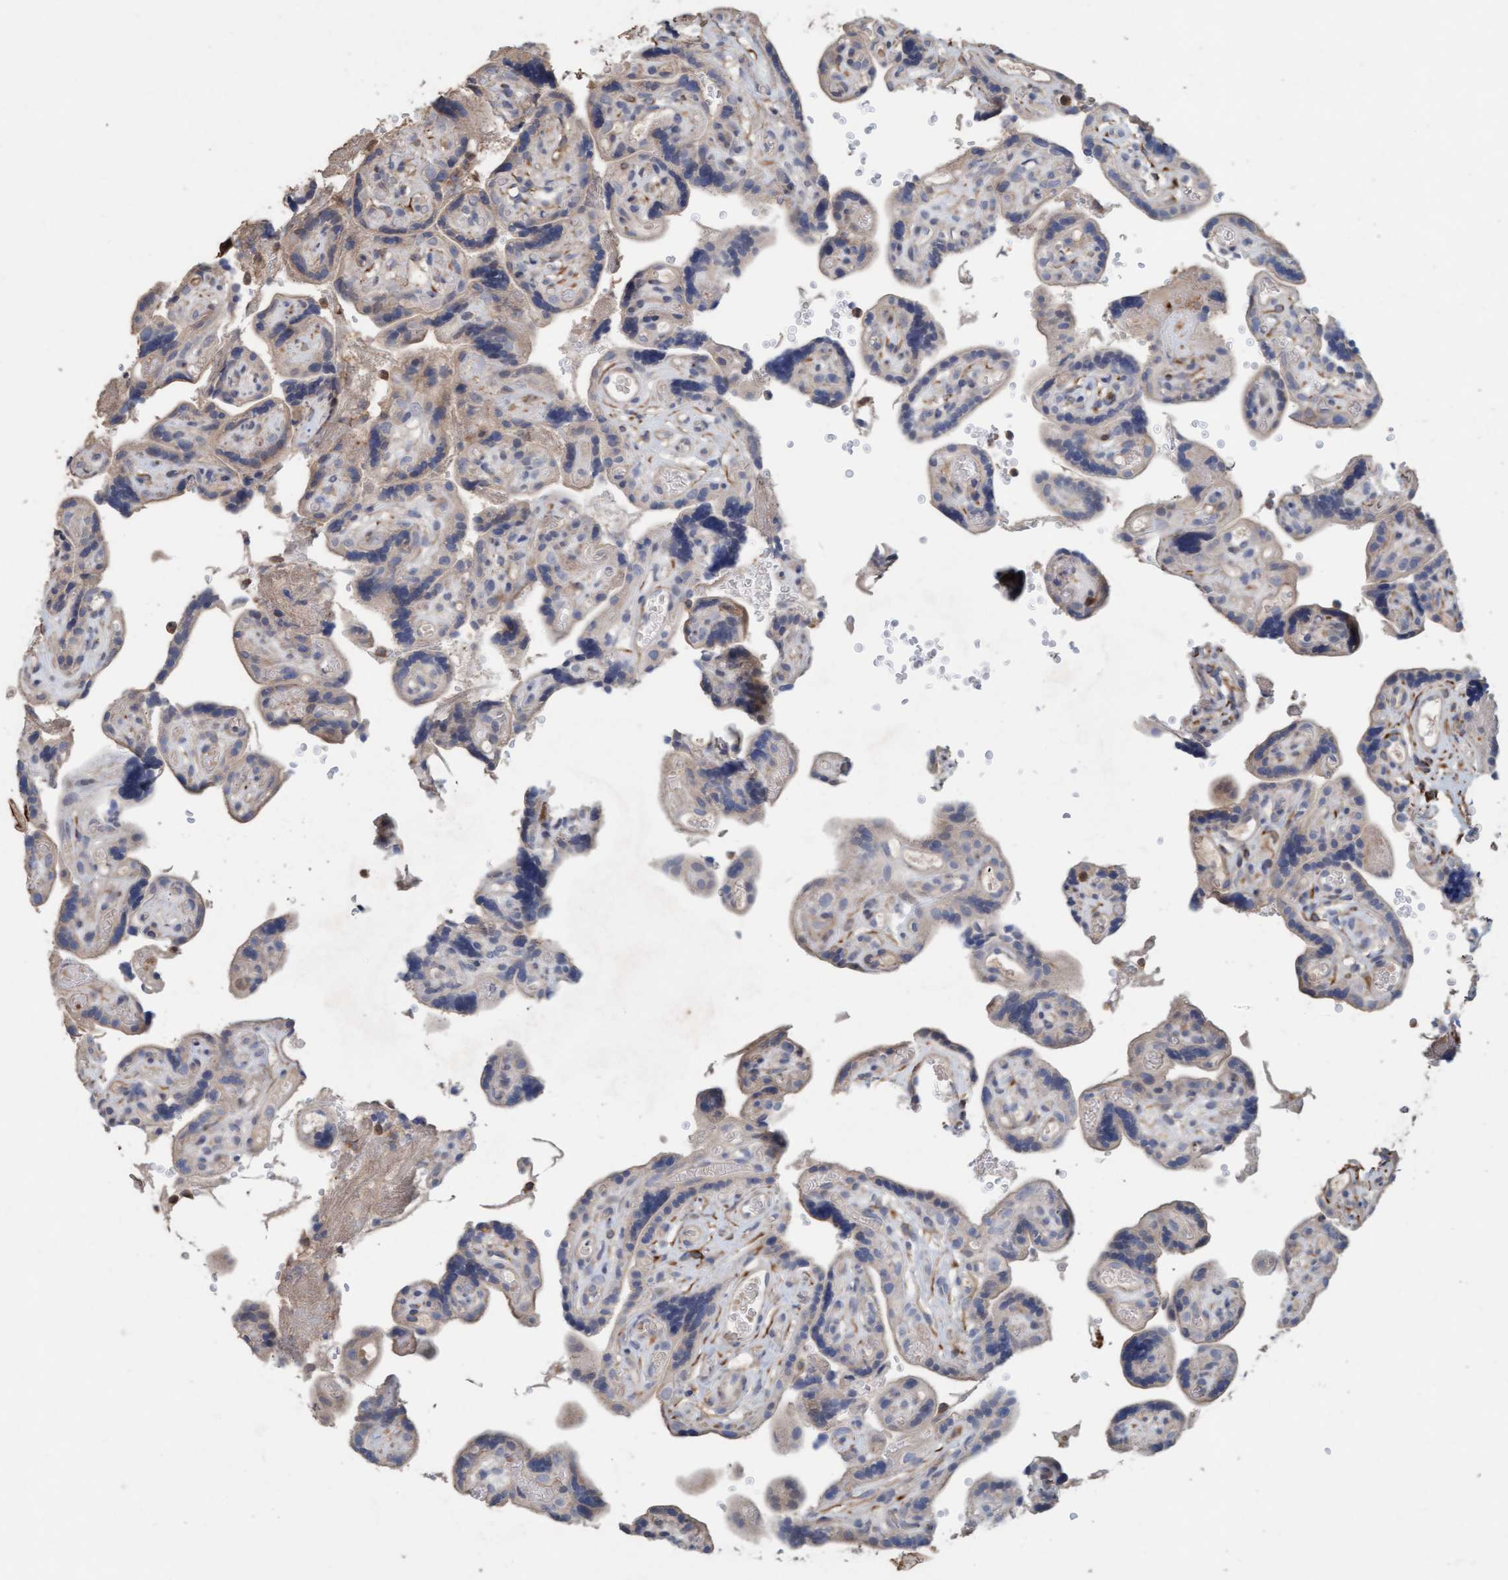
{"staining": {"intensity": "moderate", "quantity": ">75%", "location": "cytoplasmic/membranous"}, "tissue": "placenta", "cell_type": "Decidual cells", "image_type": "normal", "snomed": [{"axis": "morphology", "description": "Normal tissue, NOS"}, {"axis": "topography", "description": "Placenta"}], "caption": "Immunohistochemistry staining of unremarkable placenta, which shows medium levels of moderate cytoplasmic/membranous expression in about >75% of decidual cells indicating moderate cytoplasmic/membranous protein positivity. The staining was performed using DAB (3,3'-diaminobenzidine) (brown) for protein detection and nuclei were counterstained in hematoxylin (blue).", "gene": "LONRF1", "patient": {"sex": "female", "age": 30}}